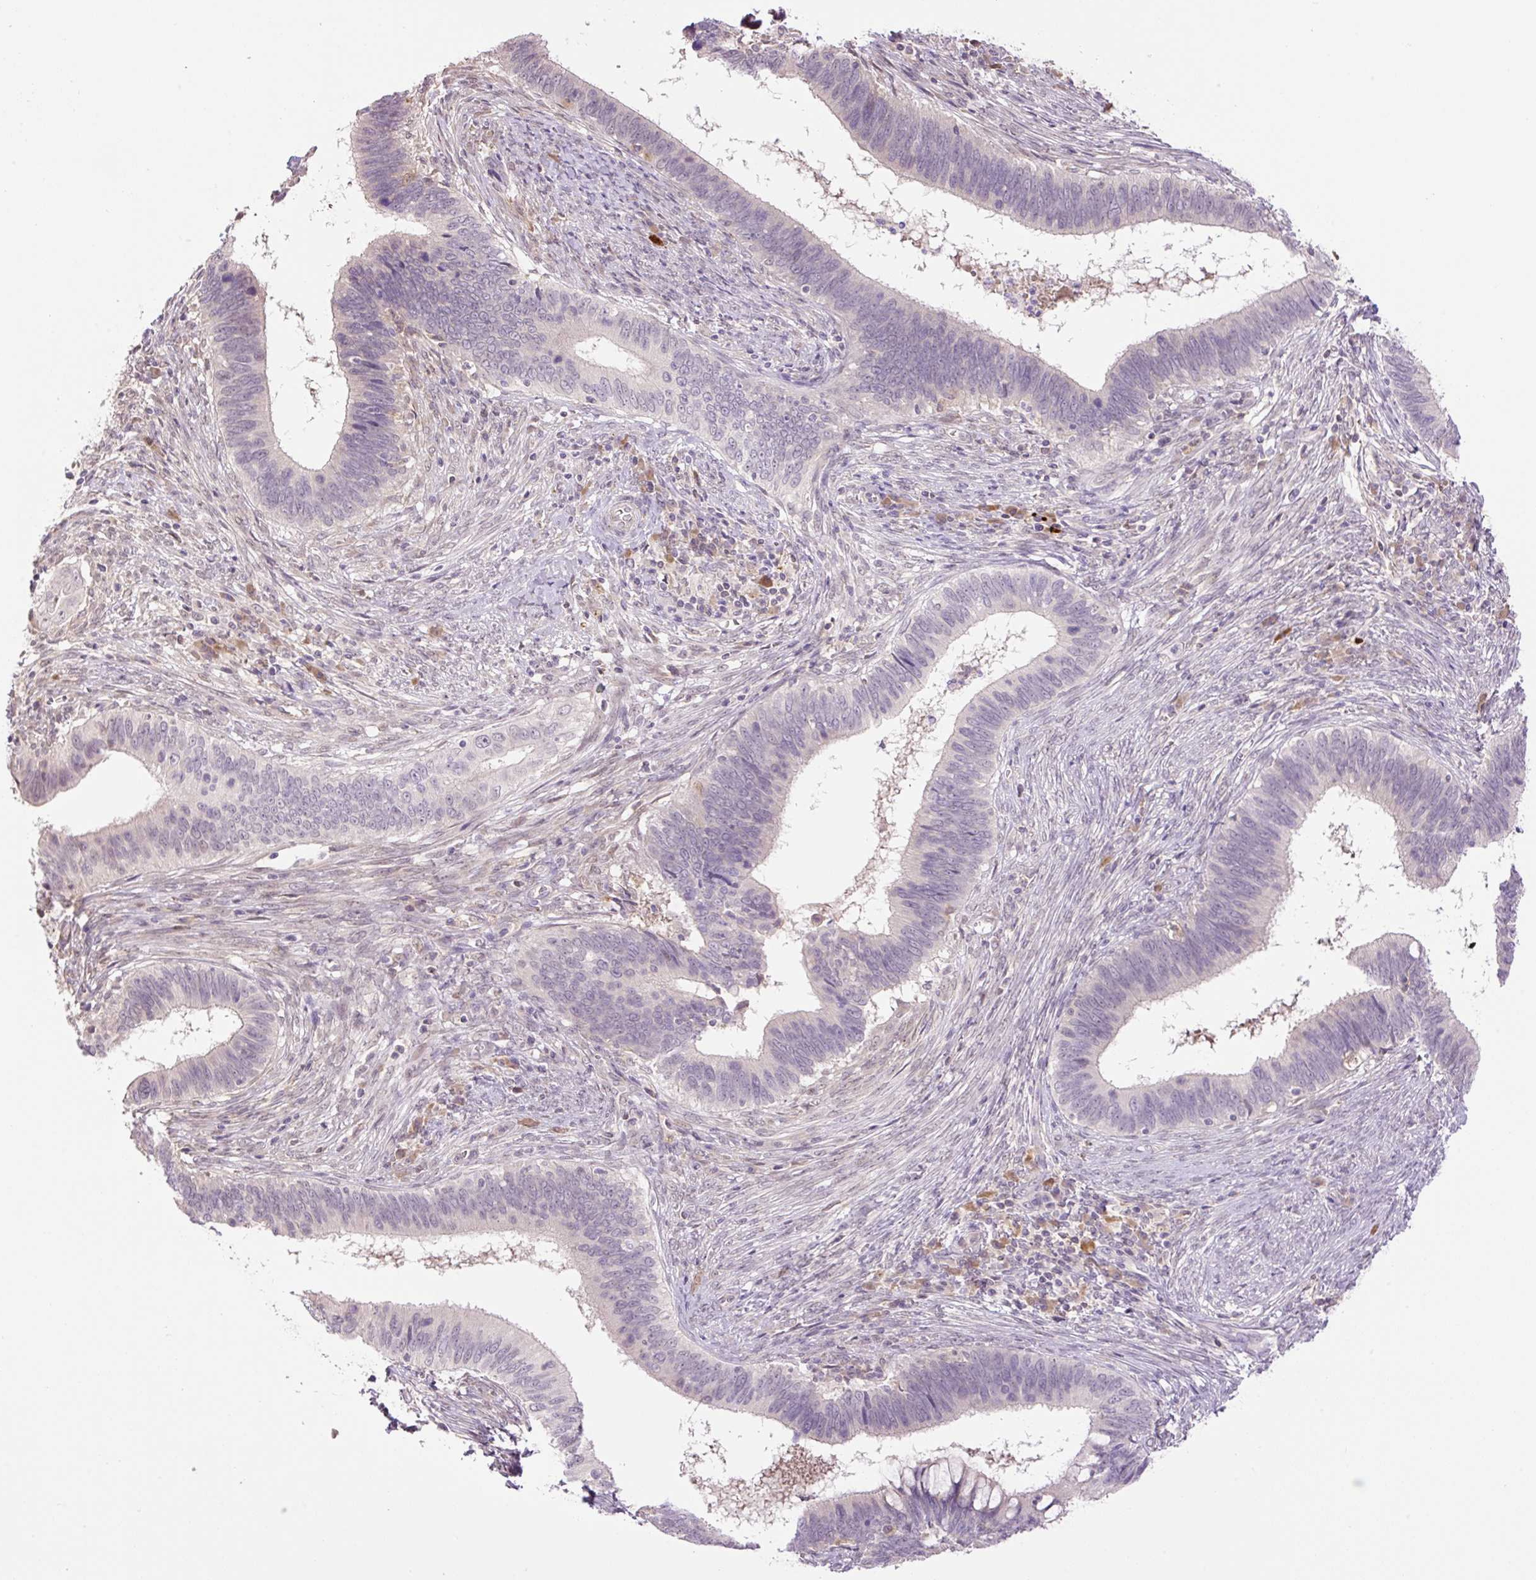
{"staining": {"intensity": "negative", "quantity": "none", "location": "none"}, "tissue": "cervical cancer", "cell_type": "Tumor cells", "image_type": "cancer", "snomed": [{"axis": "morphology", "description": "Adenocarcinoma, NOS"}, {"axis": "topography", "description": "Cervix"}], "caption": "Cervical adenocarcinoma was stained to show a protein in brown. There is no significant staining in tumor cells. (Immunohistochemistry (ihc), brightfield microscopy, high magnification).", "gene": "HABP4", "patient": {"sex": "female", "age": 42}}